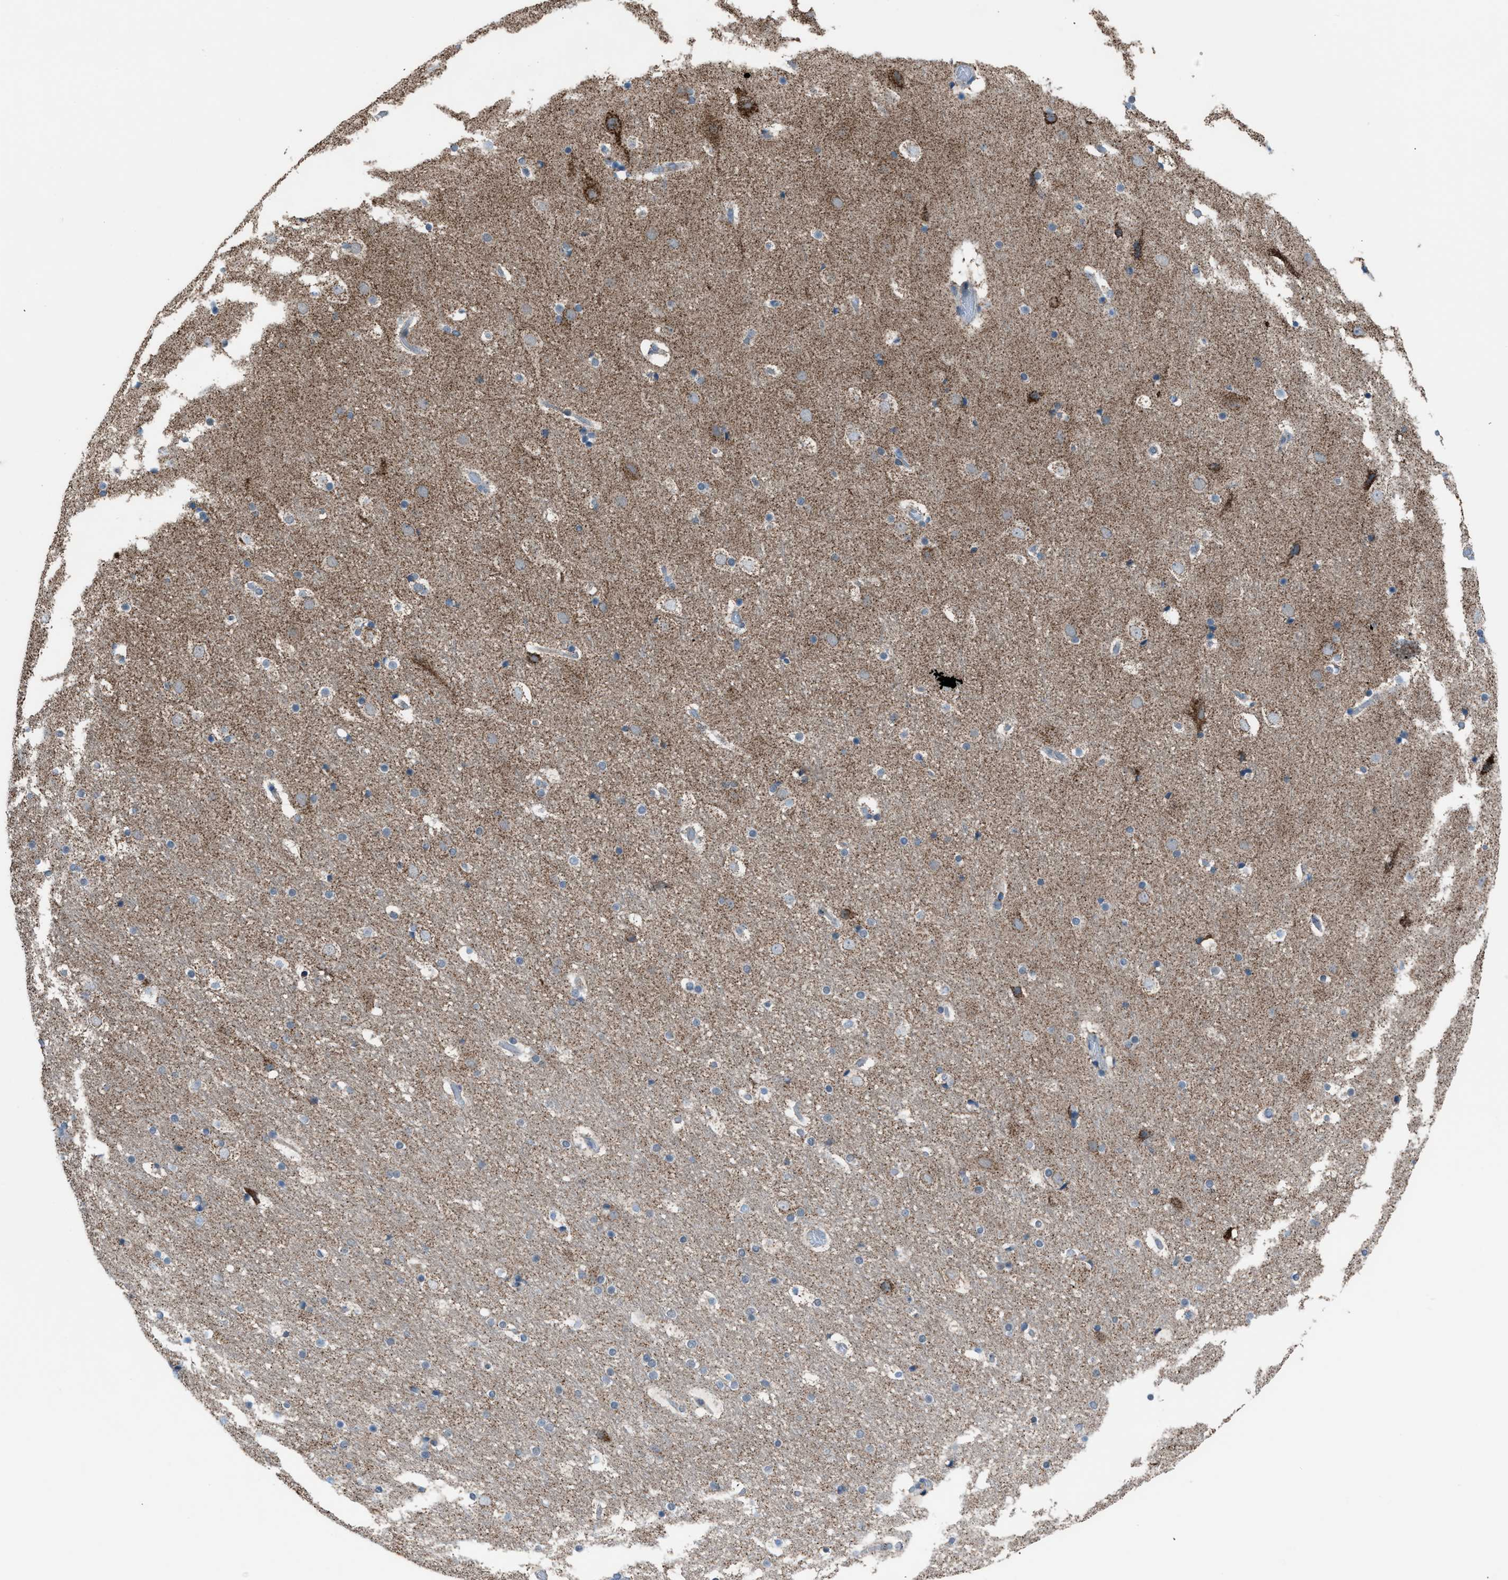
{"staining": {"intensity": "negative", "quantity": "none", "location": "none"}, "tissue": "cerebral cortex", "cell_type": "Endothelial cells", "image_type": "normal", "snomed": [{"axis": "morphology", "description": "Normal tissue, NOS"}, {"axis": "topography", "description": "Cerebral cortex"}], "caption": "Endothelial cells are negative for protein expression in normal human cerebral cortex. (DAB (3,3'-diaminobenzidine) IHC visualized using brightfield microscopy, high magnification).", "gene": "SRM", "patient": {"sex": "male", "age": 57}}